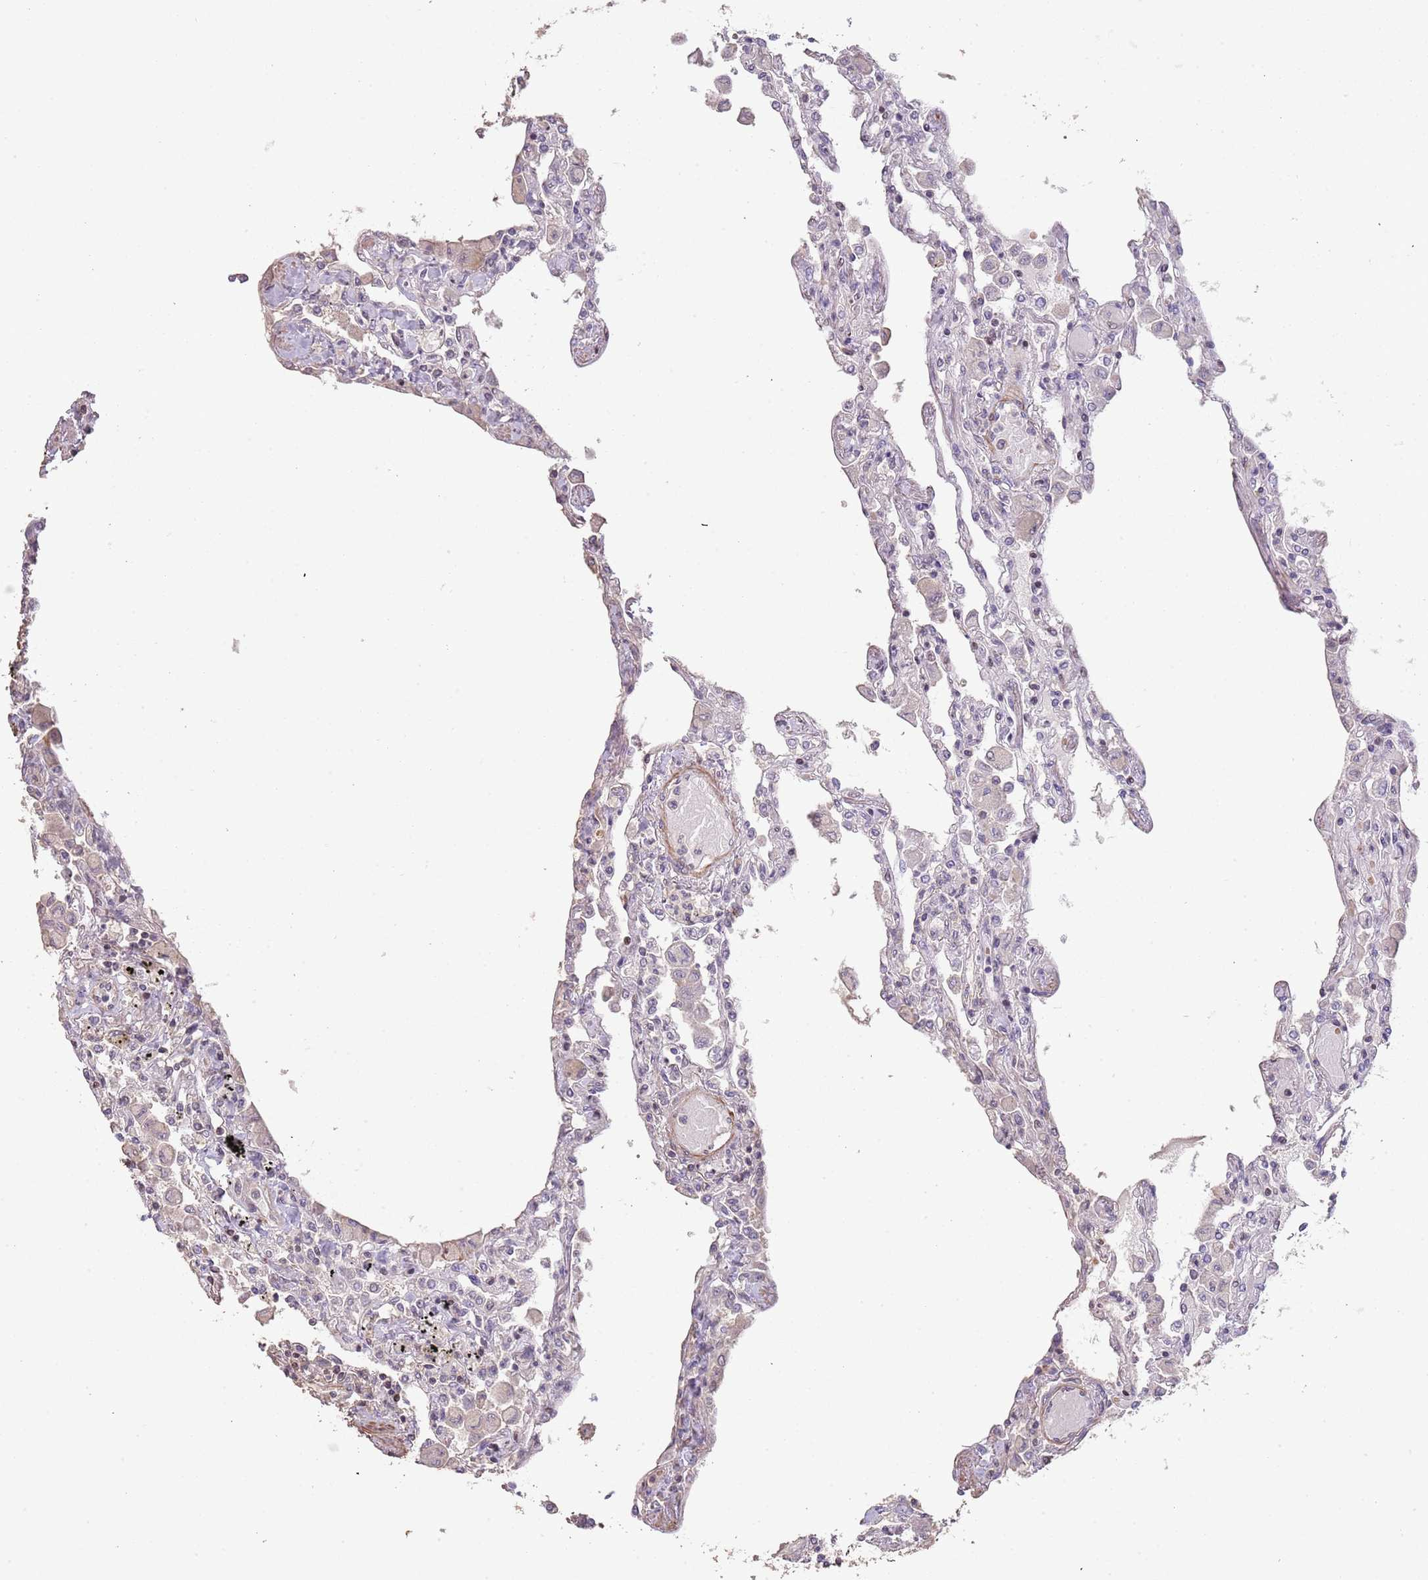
{"staining": {"intensity": "negative", "quantity": "none", "location": "none"}, "tissue": "lung", "cell_type": "Alveolar cells", "image_type": "normal", "snomed": [{"axis": "morphology", "description": "Normal tissue, NOS"}, {"axis": "topography", "description": "Bronchus"}, {"axis": "topography", "description": "Lung"}], "caption": "The histopathology image shows no significant expression in alveolar cells of lung.", "gene": "ADTRP", "patient": {"sex": "female", "age": 49}}